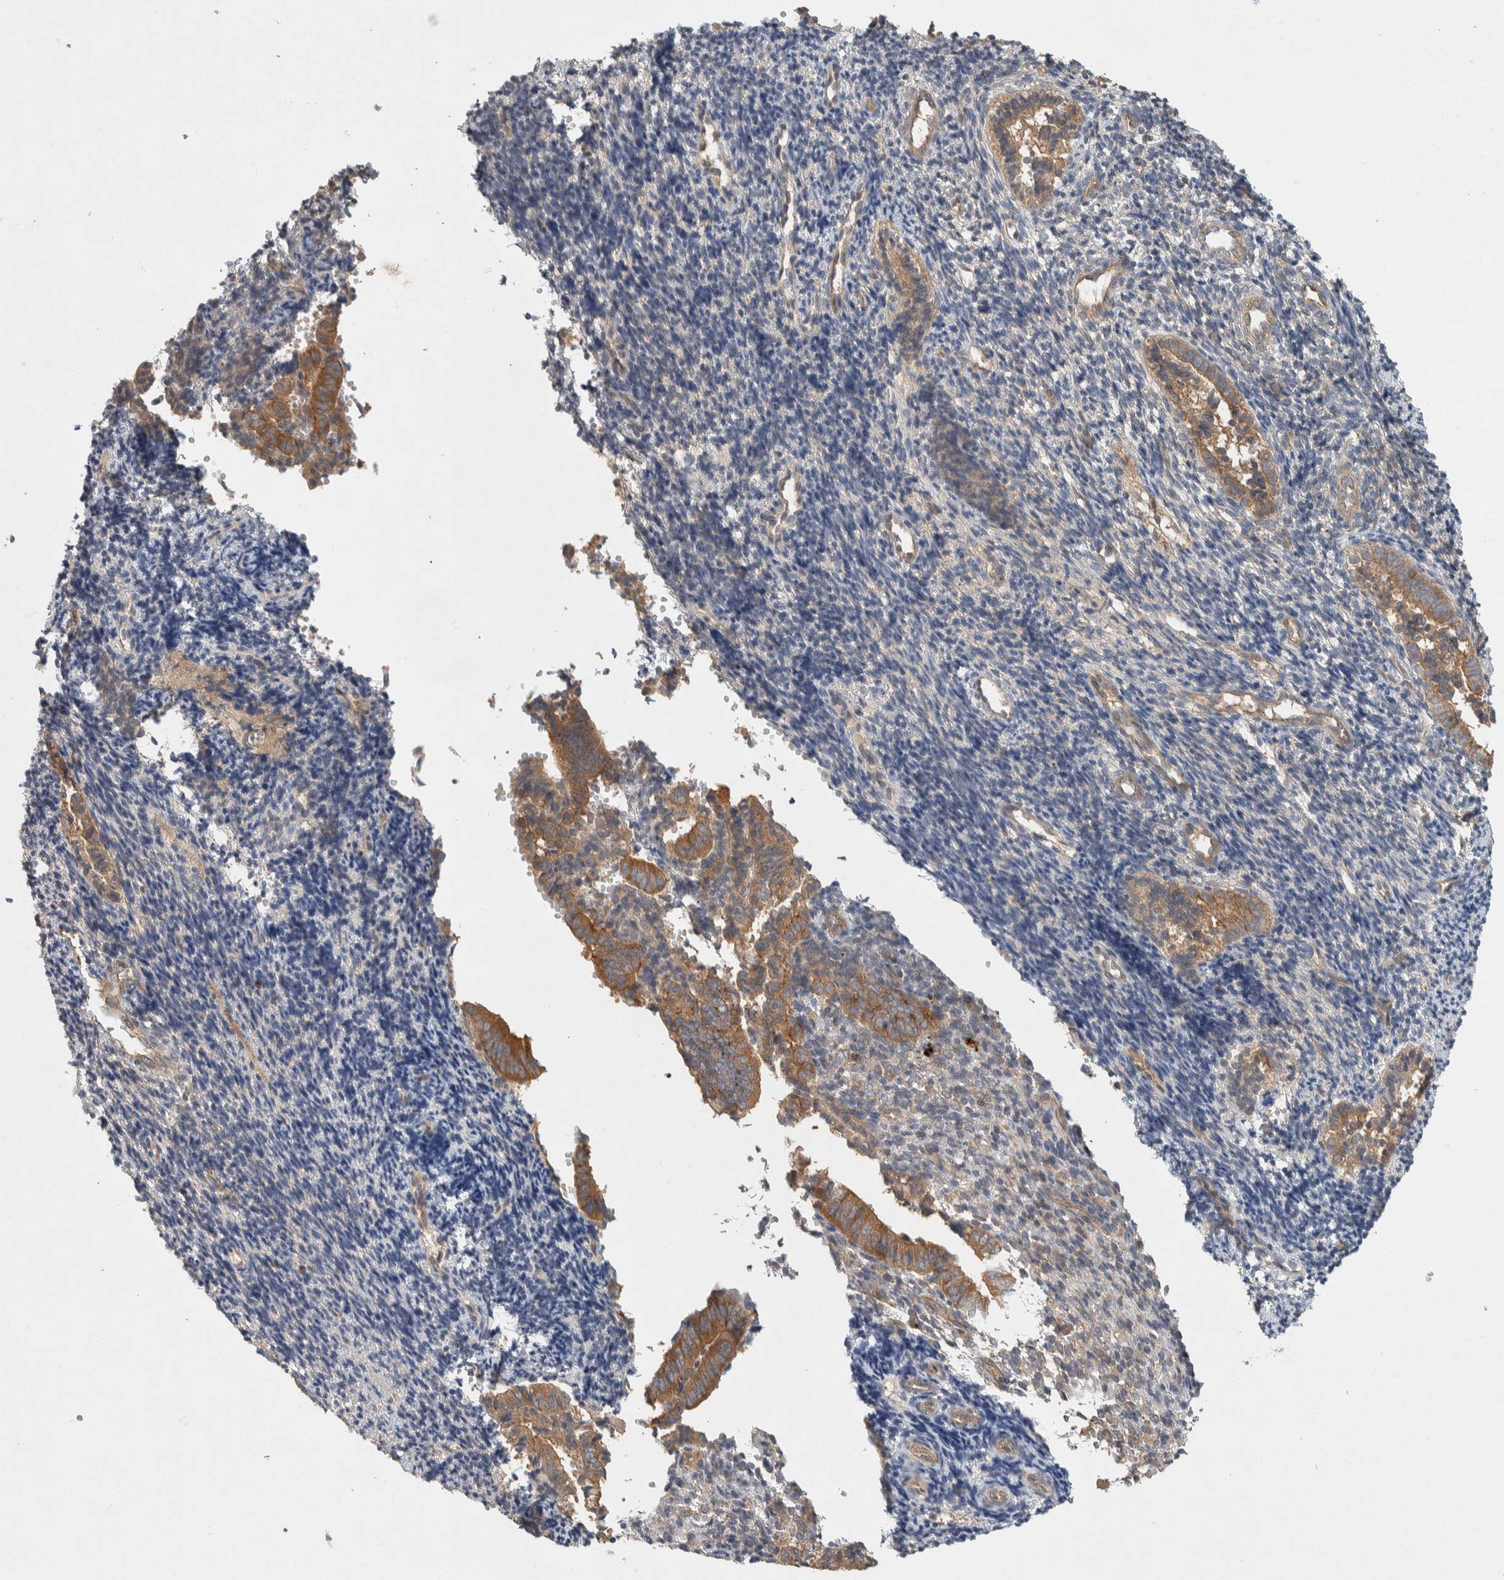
{"staining": {"intensity": "weak", "quantity": "25%-75%", "location": "cytoplasmic/membranous"}, "tissue": "endometrium", "cell_type": "Cells in endometrial stroma", "image_type": "normal", "snomed": [{"axis": "morphology", "description": "Normal tissue, NOS"}, {"axis": "topography", "description": "Uterus"}, {"axis": "topography", "description": "Endometrium"}], "caption": "Endometrium stained with DAB immunohistochemistry reveals low levels of weak cytoplasmic/membranous positivity in approximately 25%-75% of cells in endometrial stroma.", "gene": "PXK", "patient": {"sex": "female", "age": 33}}